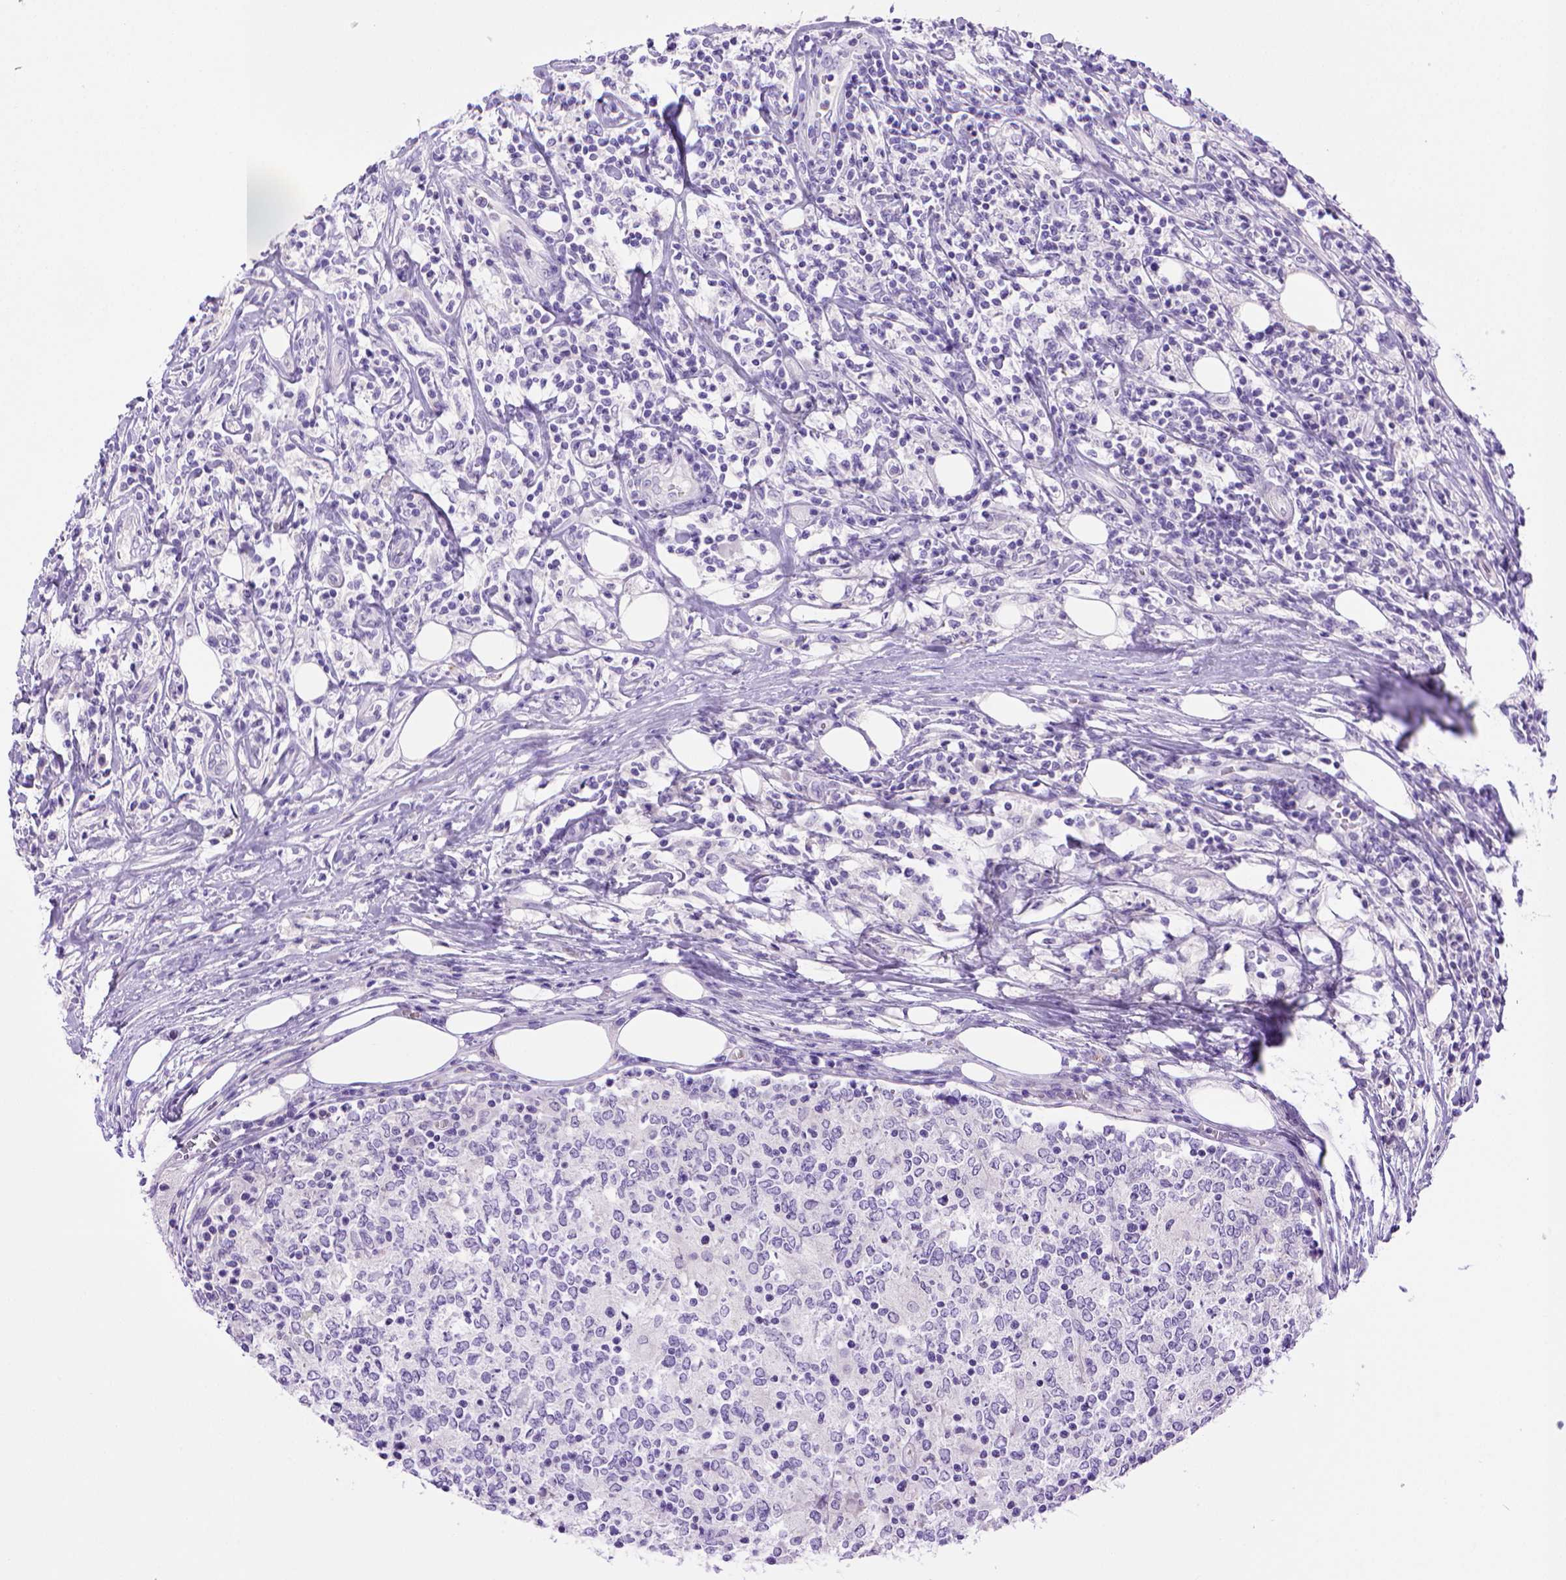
{"staining": {"intensity": "negative", "quantity": "none", "location": "none"}, "tissue": "lymphoma", "cell_type": "Tumor cells", "image_type": "cancer", "snomed": [{"axis": "morphology", "description": "Malignant lymphoma, non-Hodgkin's type, High grade"}, {"axis": "topography", "description": "Lymph node"}], "caption": "An image of high-grade malignant lymphoma, non-Hodgkin's type stained for a protein shows no brown staining in tumor cells.", "gene": "BAAT", "patient": {"sex": "female", "age": 84}}